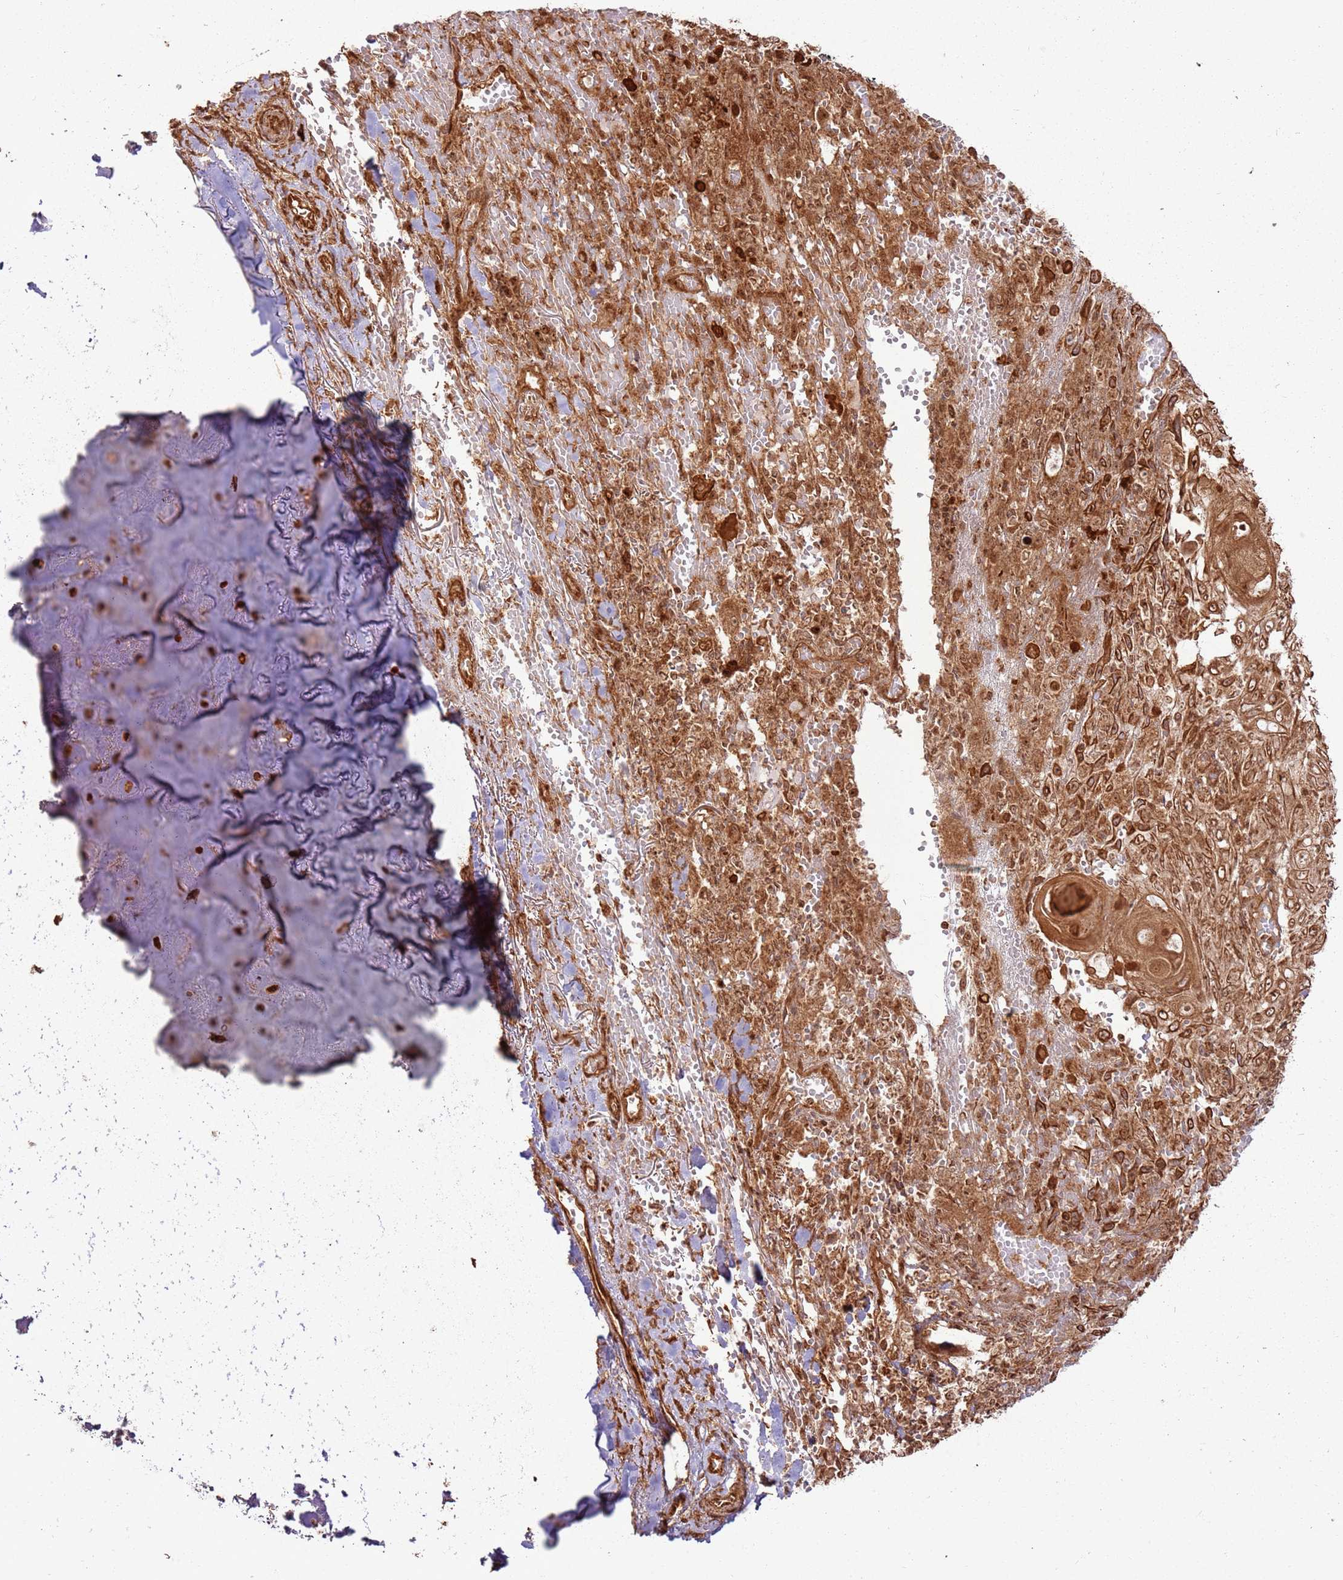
{"staining": {"intensity": "strong", "quantity": ">75%", "location": "cytoplasmic/membranous,nuclear"}, "tissue": "skin cancer", "cell_type": "Tumor cells", "image_type": "cancer", "snomed": [{"axis": "morphology", "description": "Normal tissue, NOS"}, {"axis": "morphology", "description": "Squamous cell carcinoma, NOS"}, {"axis": "topography", "description": "Skin"}, {"axis": "topography", "description": "Cartilage tissue"}], "caption": "Skin cancer stained with DAB (3,3'-diaminobenzidine) immunohistochemistry shows high levels of strong cytoplasmic/membranous and nuclear positivity in approximately >75% of tumor cells.", "gene": "TBC1D13", "patient": {"sex": "female", "age": 79}}